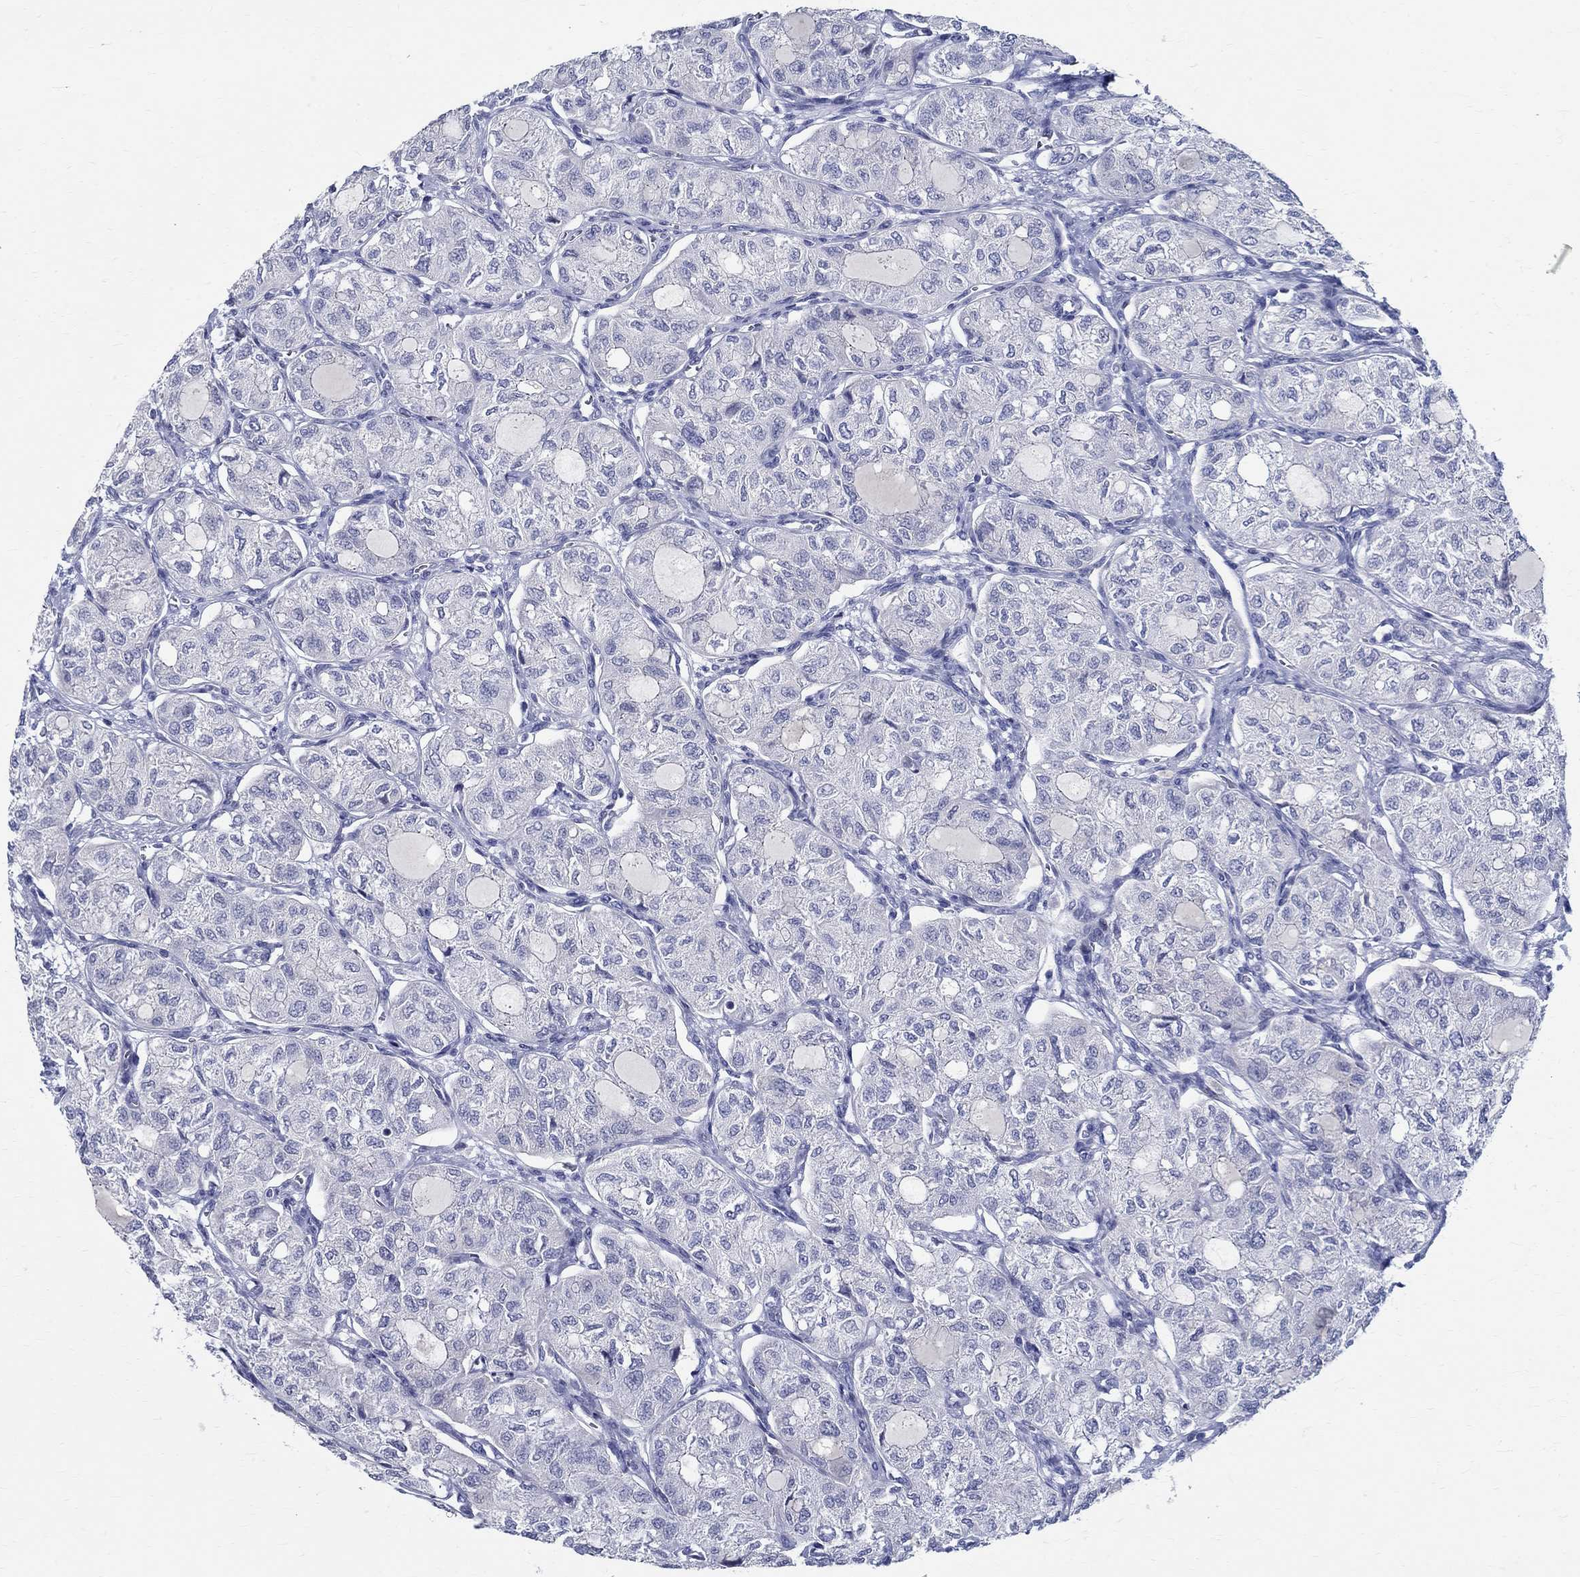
{"staining": {"intensity": "negative", "quantity": "none", "location": "none"}, "tissue": "thyroid cancer", "cell_type": "Tumor cells", "image_type": "cancer", "snomed": [{"axis": "morphology", "description": "Follicular adenoma carcinoma, NOS"}, {"axis": "topography", "description": "Thyroid gland"}], "caption": "This is an IHC image of thyroid cancer (follicular adenoma carcinoma). There is no staining in tumor cells.", "gene": "CETN1", "patient": {"sex": "male", "age": 75}}